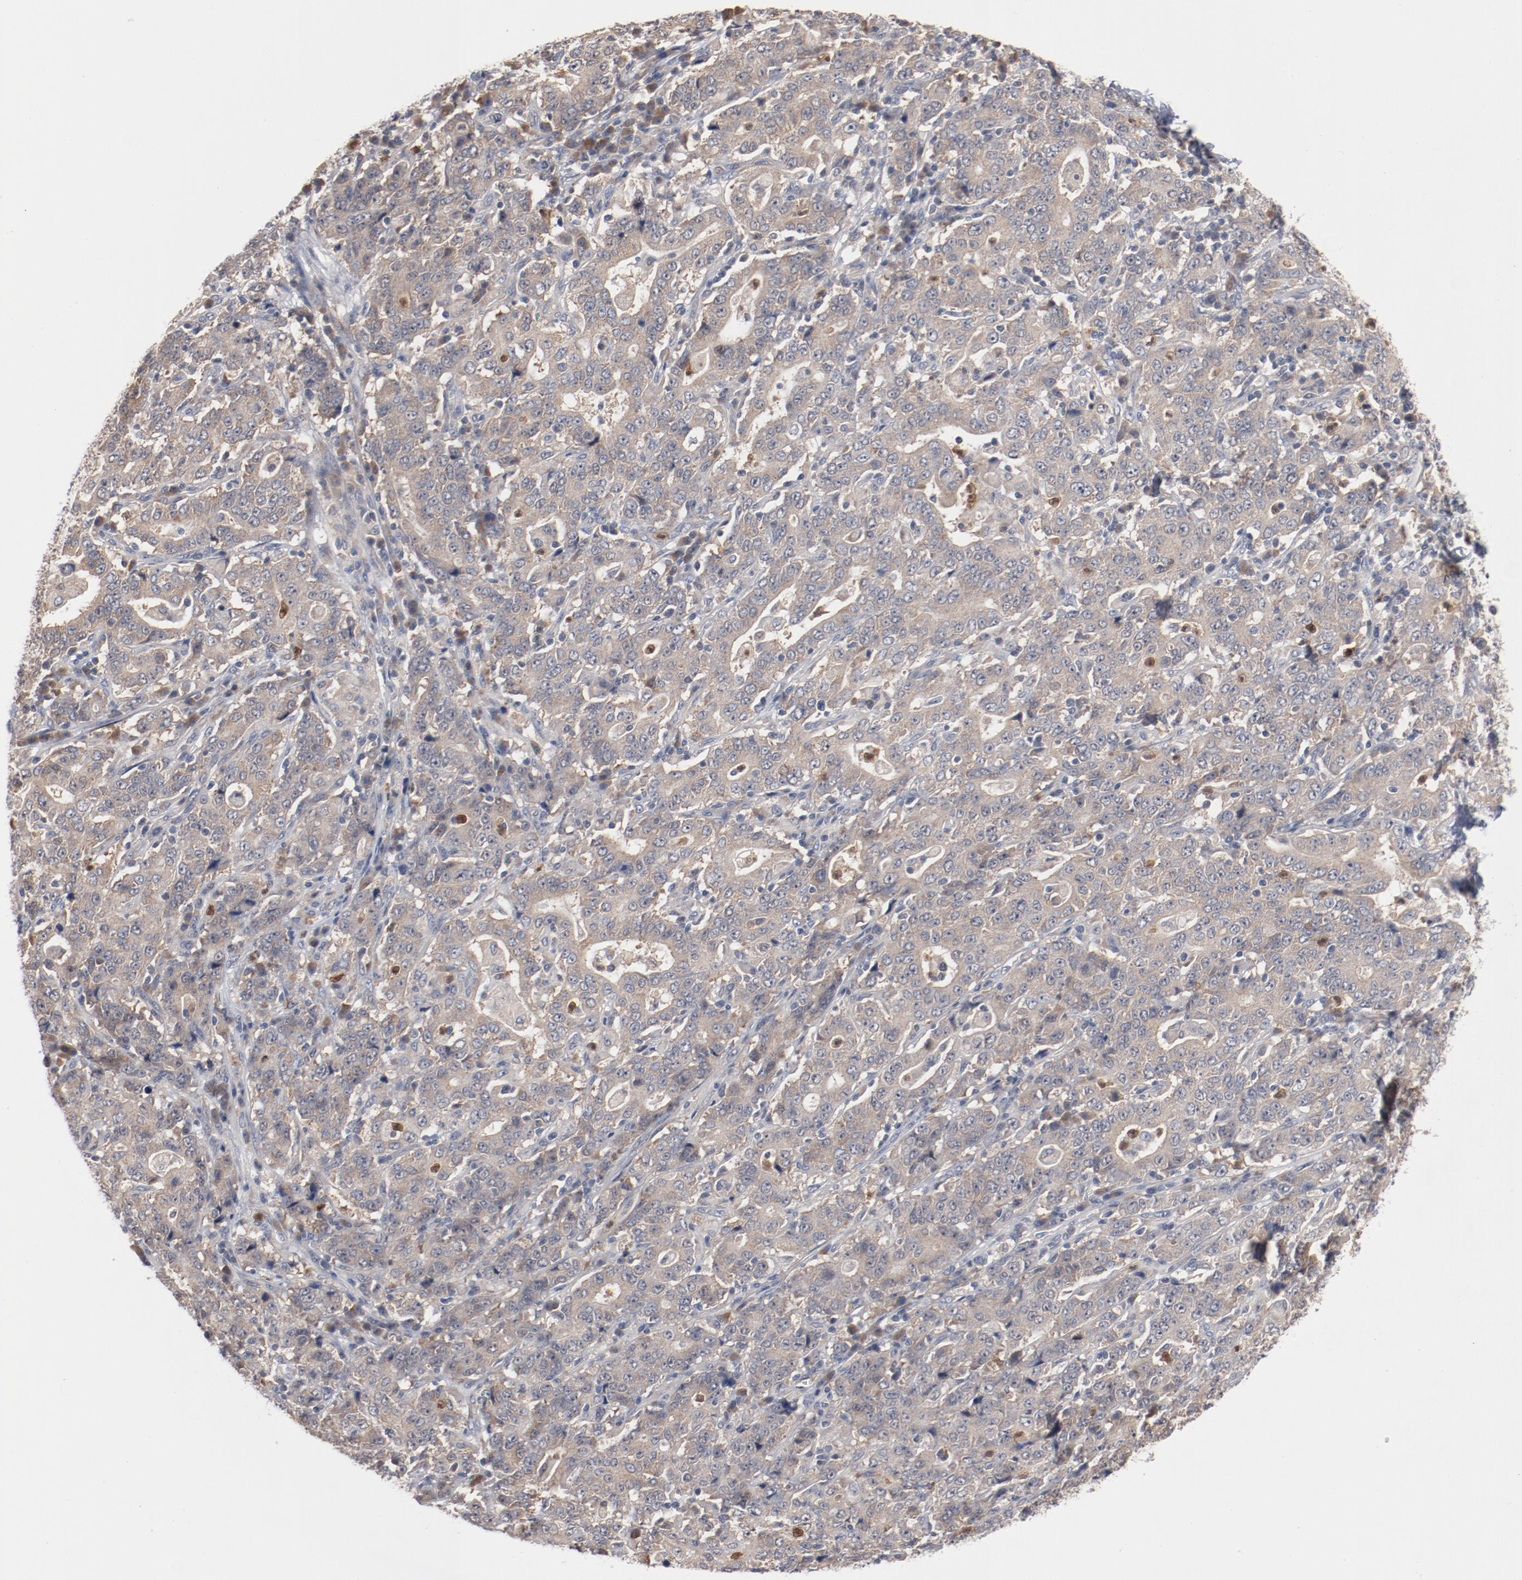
{"staining": {"intensity": "weak", "quantity": ">75%", "location": "cytoplasmic/membranous"}, "tissue": "stomach cancer", "cell_type": "Tumor cells", "image_type": "cancer", "snomed": [{"axis": "morphology", "description": "Normal tissue, NOS"}, {"axis": "morphology", "description": "Adenocarcinoma, NOS"}, {"axis": "topography", "description": "Stomach, upper"}, {"axis": "topography", "description": "Stomach"}], "caption": "High-magnification brightfield microscopy of stomach cancer stained with DAB (brown) and counterstained with hematoxylin (blue). tumor cells exhibit weak cytoplasmic/membranous positivity is identified in approximately>75% of cells.", "gene": "RNASE11", "patient": {"sex": "male", "age": 59}}